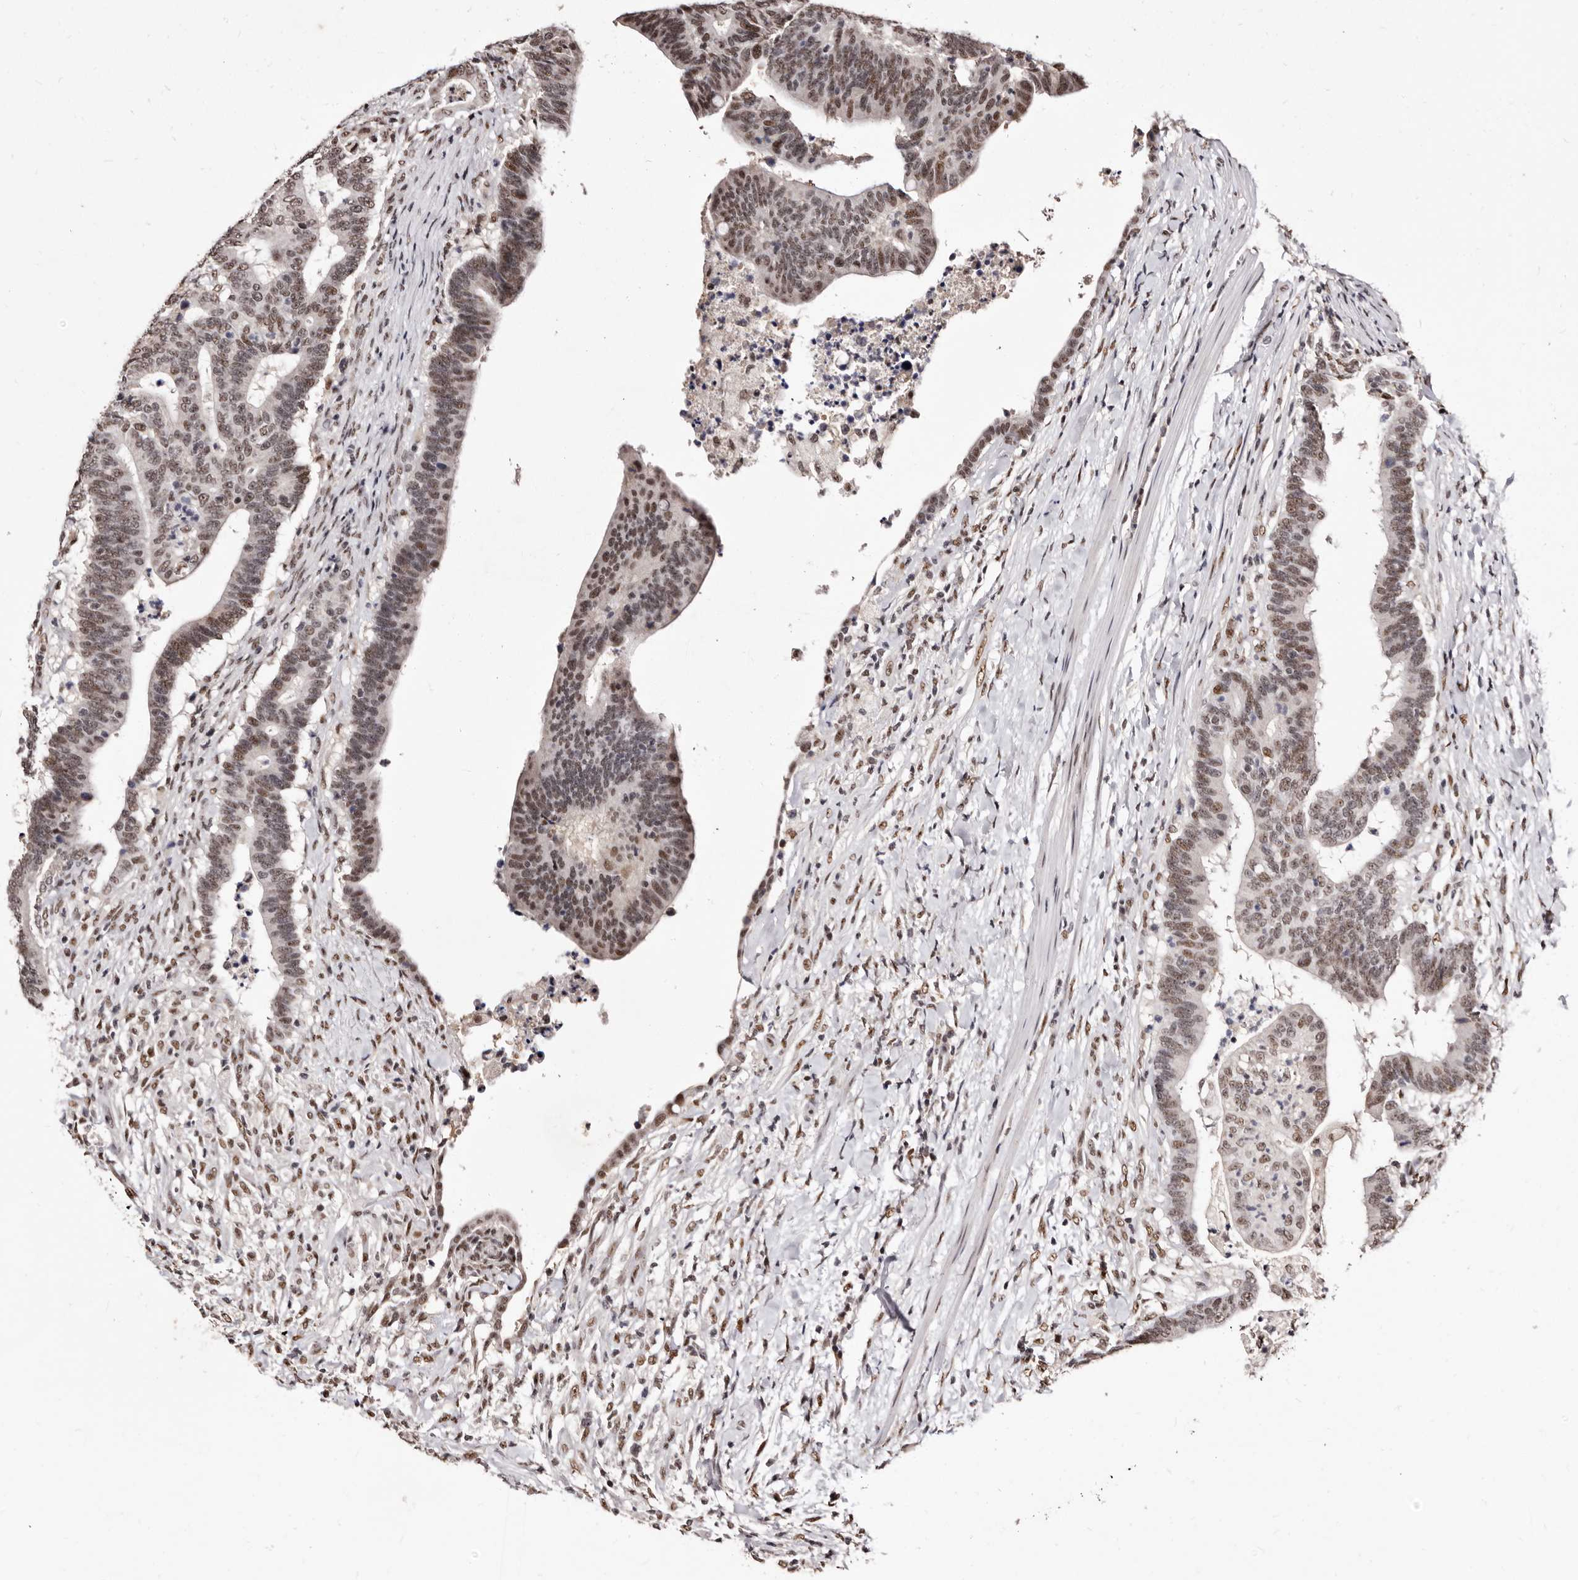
{"staining": {"intensity": "moderate", "quantity": ">75%", "location": "nuclear"}, "tissue": "colorectal cancer", "cell_type": "Tumor cells", "image_type": "cancer", "snomed": [{"axis": "morphology", "description": "Adenocarcinoma, NOS"}, {"axis": "topography", "description": "Colon"}], "caption": "Protein expression analysis of adenocarcinoma (colorectal) displays moderate nuclear staining in about >75% of tumor cells.", "gene": "ANAPC11", "patient": {"sex": "female", "age": 66}}